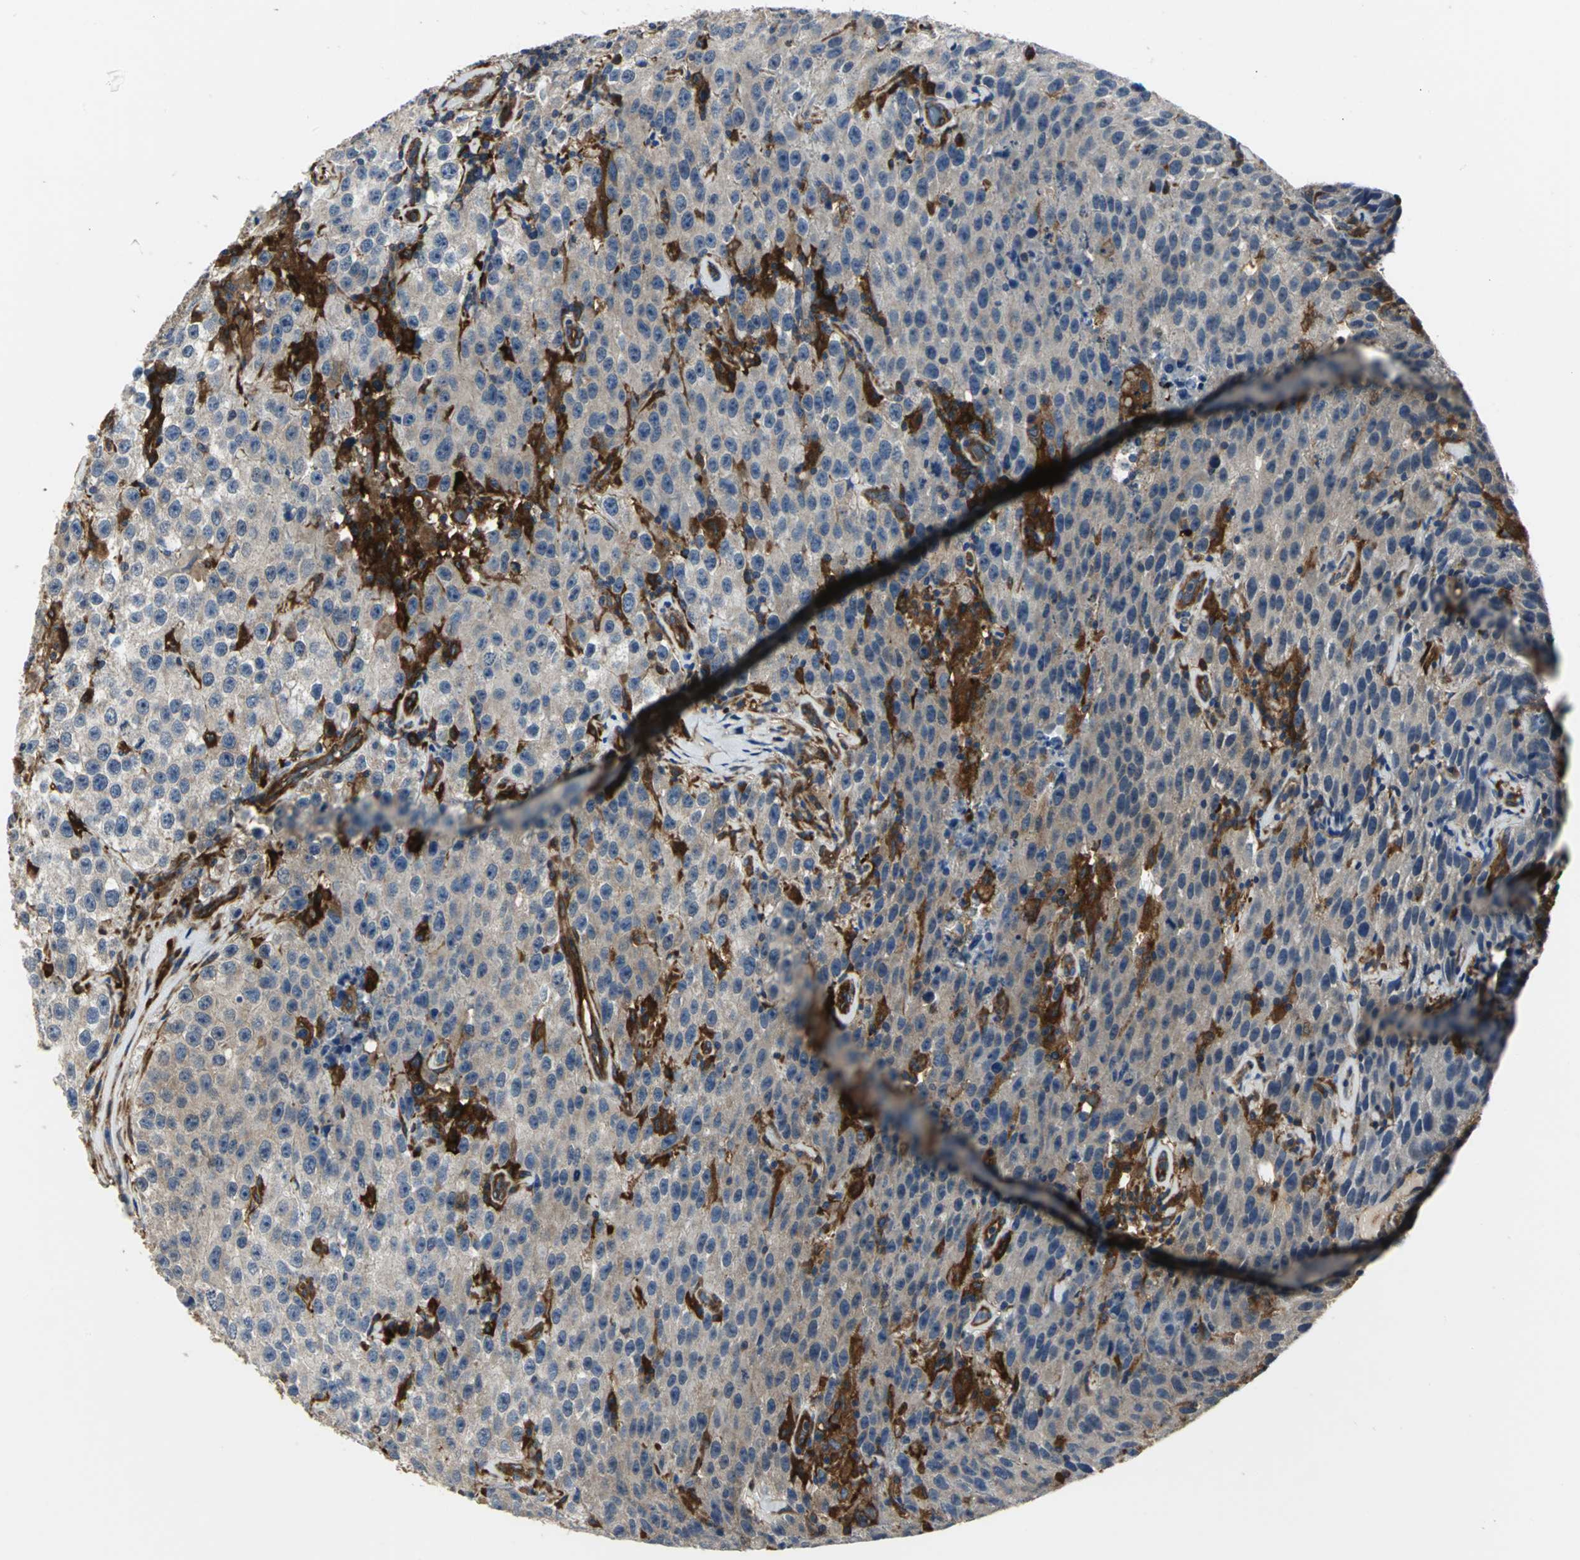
{"staining": {"intensity": "moderate", "quantity": "25%-75%", "location": "cytoplasmic/membranous"}, "tissue": "testis cancer", "cell_type": "Tumor cells", "image_type": "cancer", "snomed": [{"axis": "morphology", "description": "Seminoma, NOS"}, {"axis": "topography", "description": "Testis"}], "caption": "The micrograph demonstrates immunohistochemical staining of seminoma (testis). There is moderate cytoplasmic/membranous staining is identified in about 25%-75% of tumor cells.", "gene": "CHRNB1", "patient": {"sex": "male", "age": 52}}